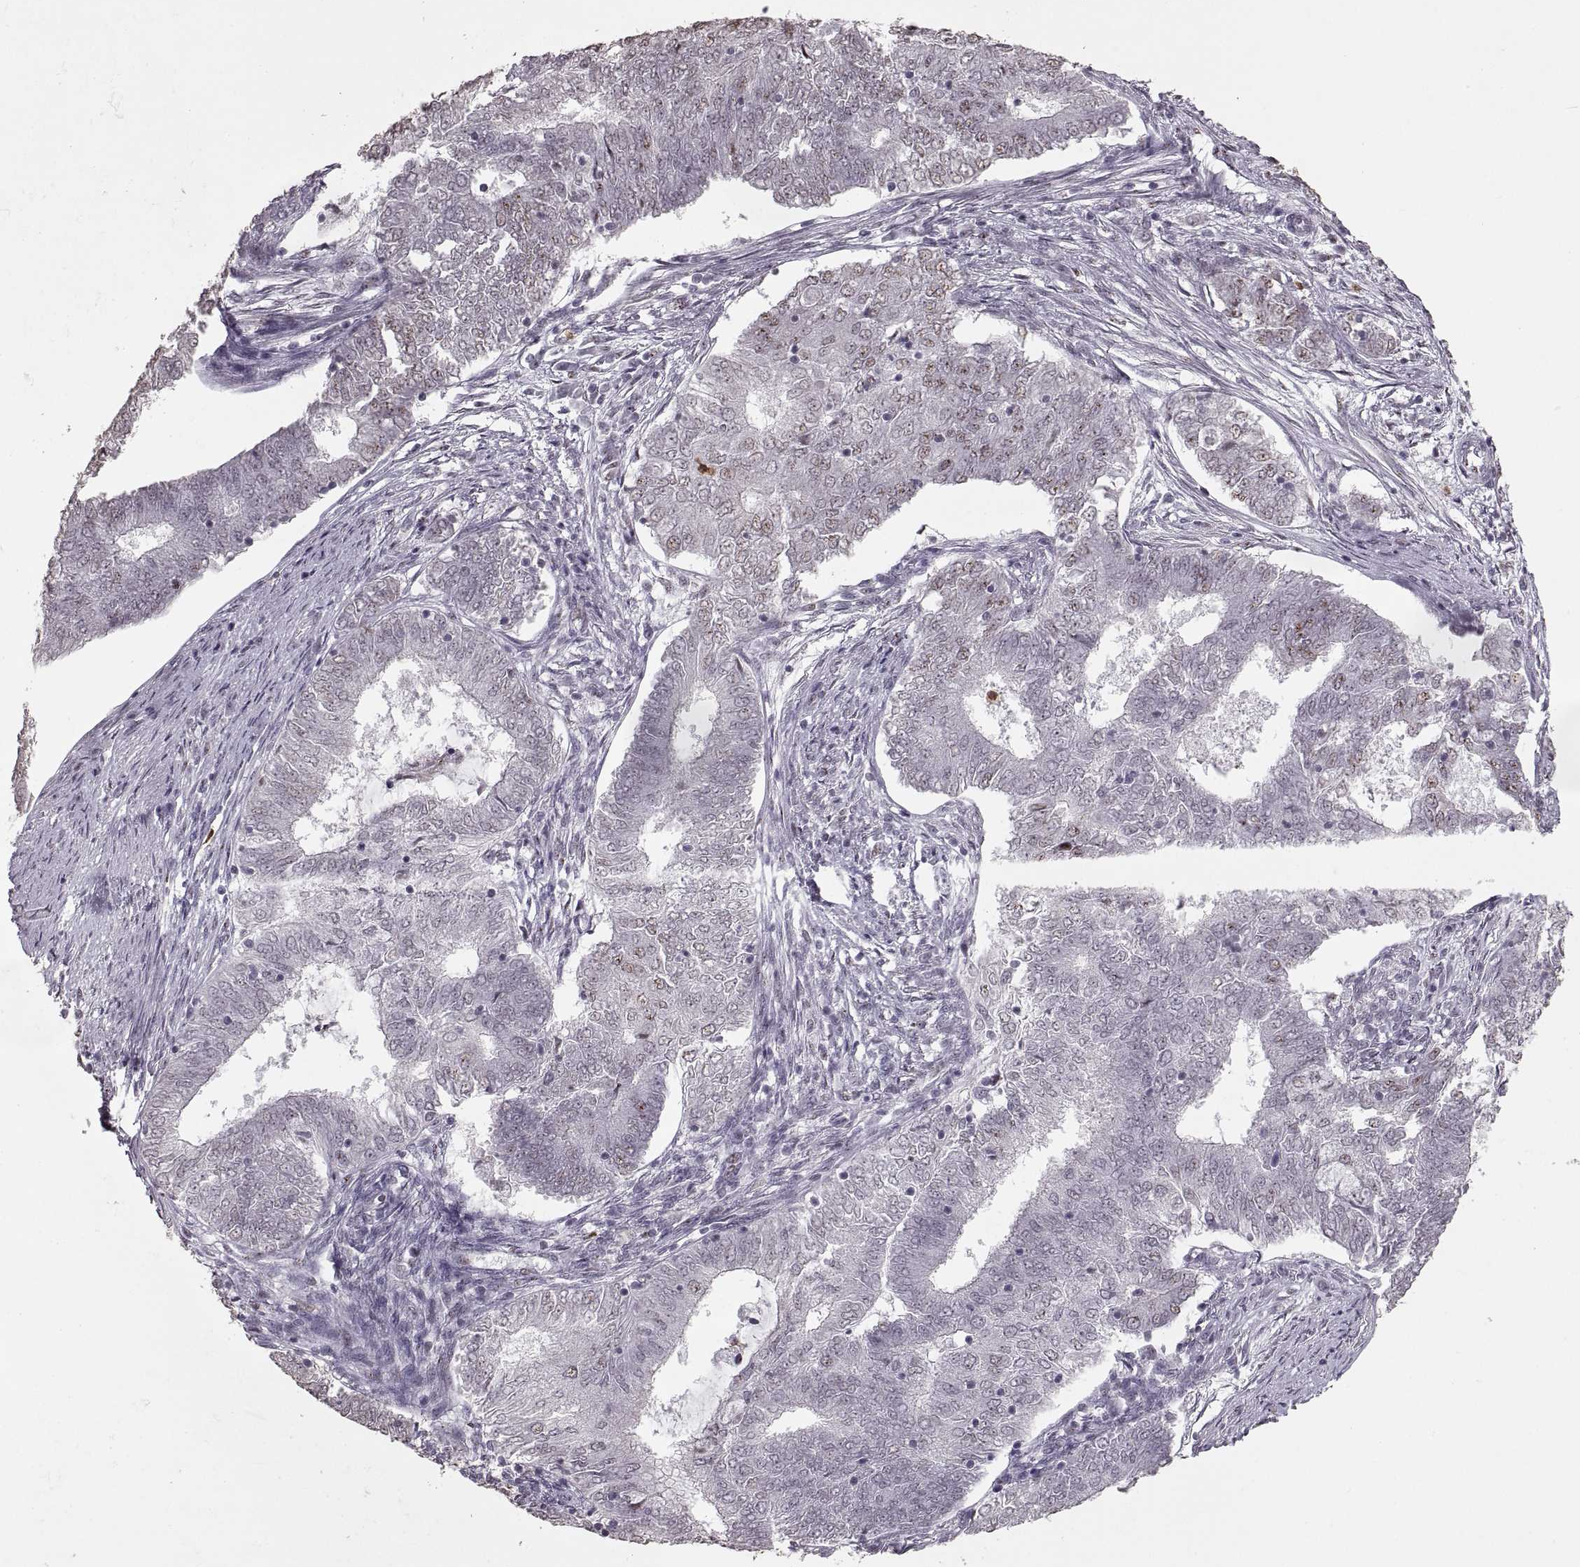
{"staining": {"intensity": "negative", "quantity": "none", "location": "none"}, "tissue": "endometrial cancer", "cell_type": "Tumor cells", "image_type": "cancer", "snomed": [{"axis": "morphology", "description": "Adenocarcinoma, NOS"}, {"axis": "topography", "description": "Endometrium"}], "caption": "High magnification brightfield microscopy of endometrial adenocarcinoma stained with DAB (3,3'-diaminobenzidine) (brown) and counterstained with hematoxylin (blue): tumor cells show no significant staining.", "gene": "PALS1", "patient": {"sex": "female", "age": 62}}